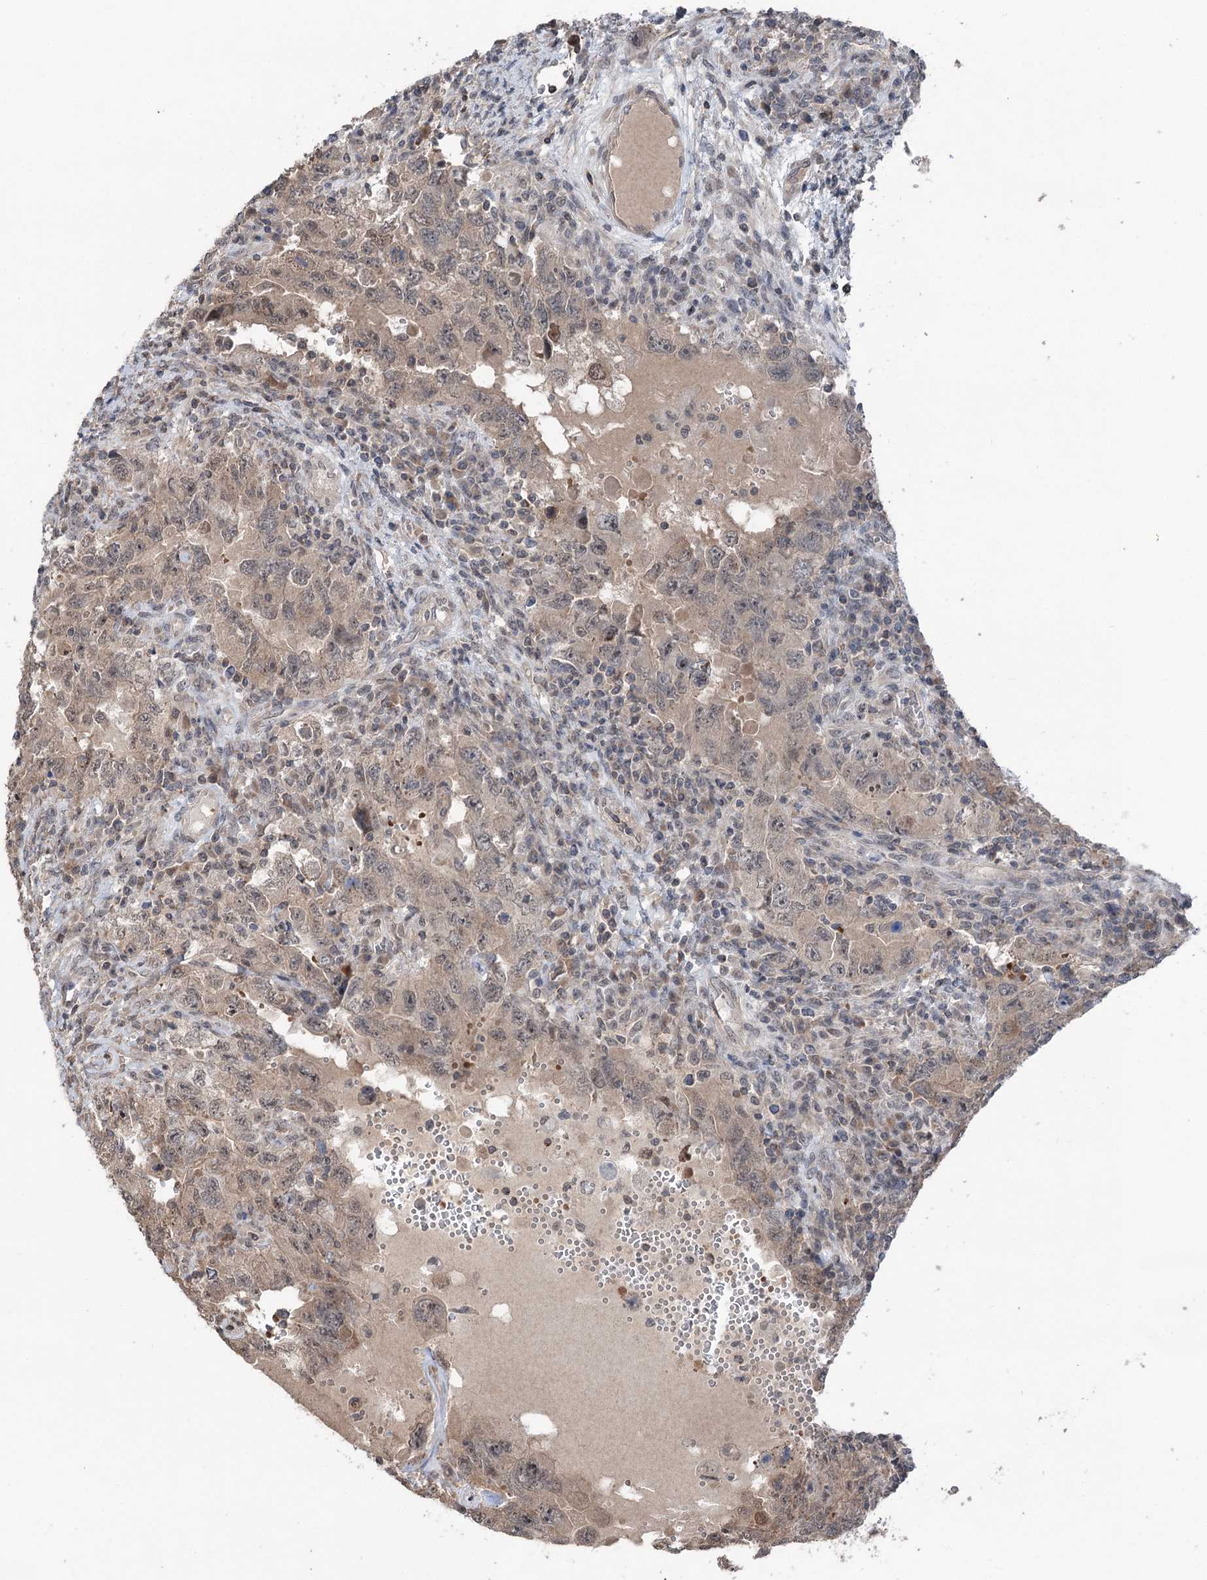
{"staining": {"intensity": "weak", "quantity": ">75%", "location": "cytoplasmic/membranous,nuclear"}, "tissue": "testis cancer", "cell_type": "Tumor cells", "image_type": "cancer", "snomed": [{"axis": "morphology", "description": "Carcinoma, Embryonal, NOS"}, {"axis": "topography", "description": "Testis"}], "caption": "An IHC image of neoplastic tissue is shown. Protein staining in brown labels weak cytoplasmic/membranous and nuclear positivity in testis cancer (embryonal carcinoma) within tumor cells.", "gene": "CCSER2", "patient": {"sex": "male", "age": 26}}